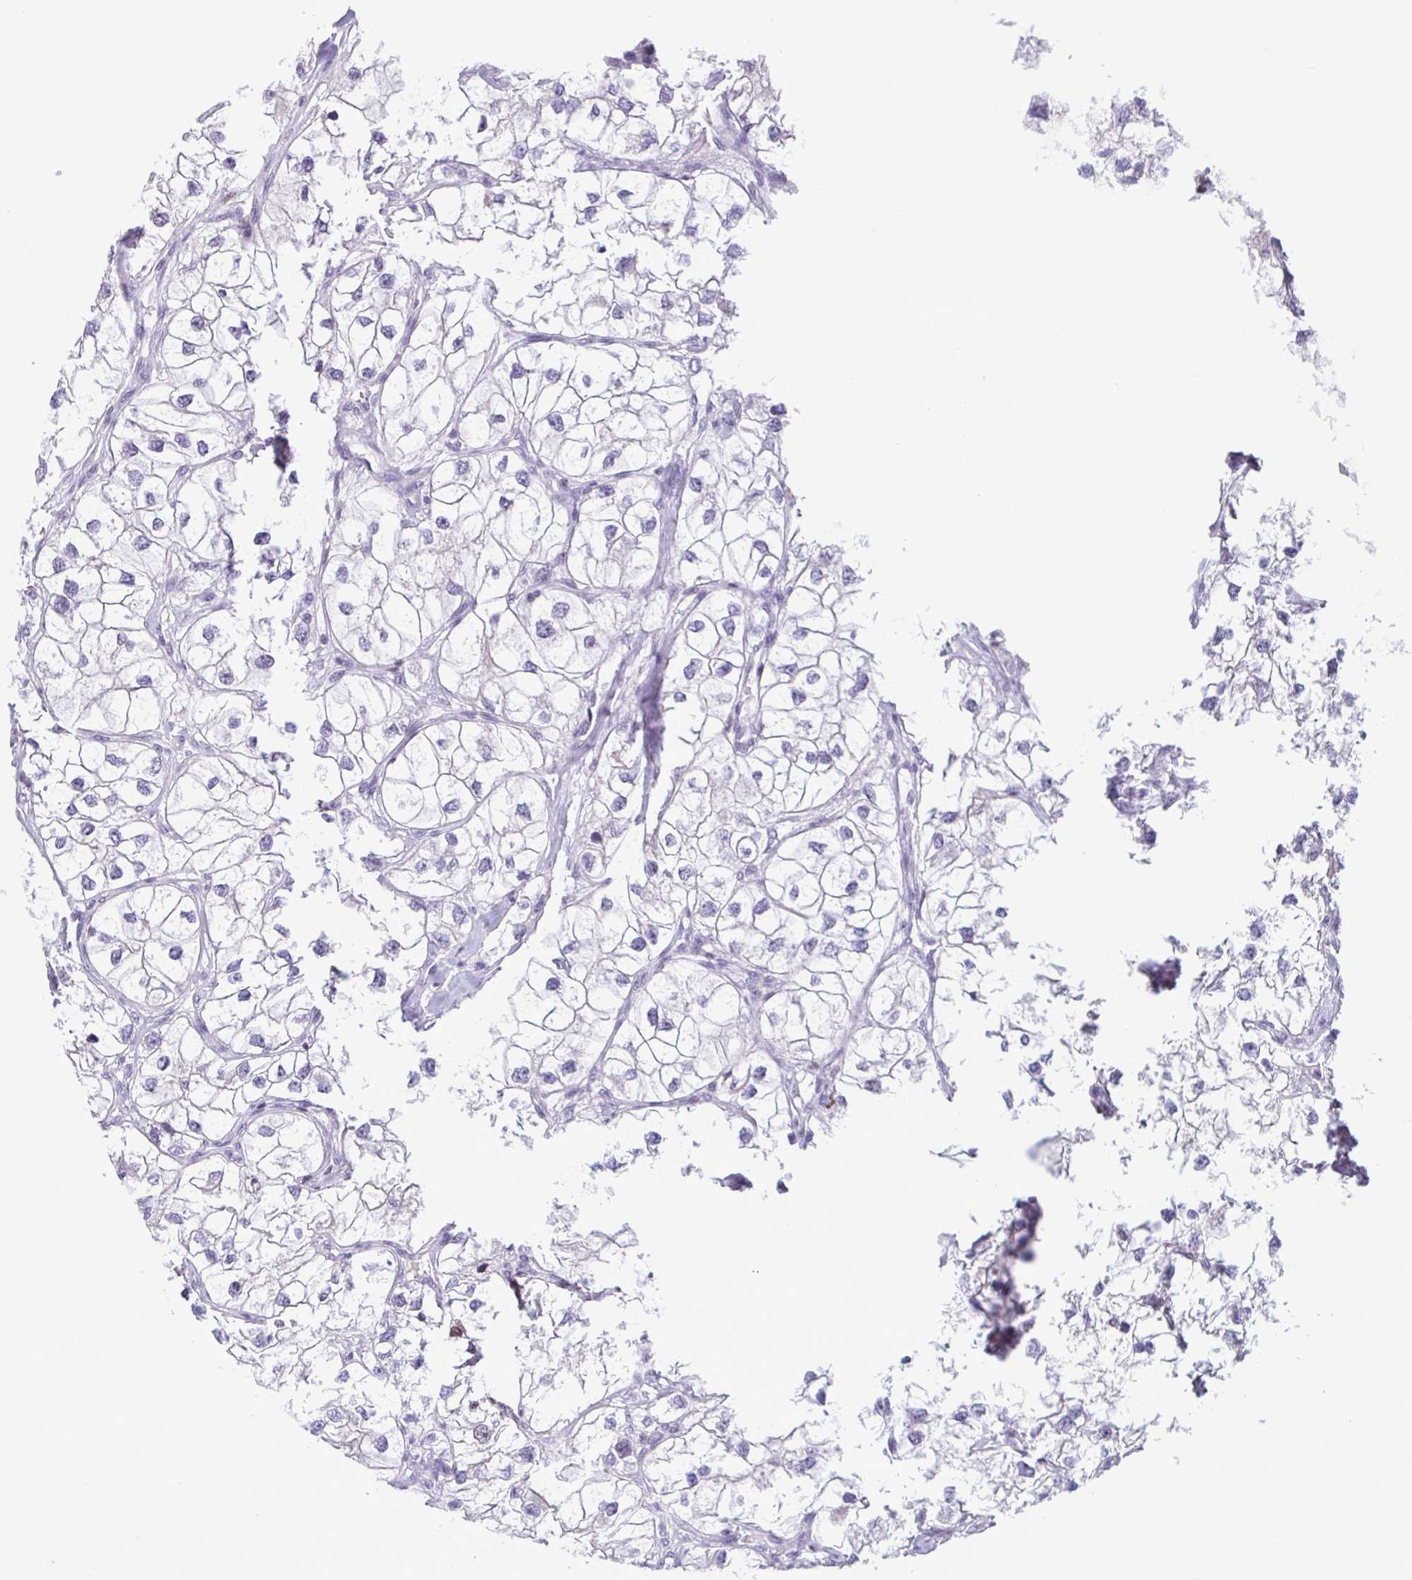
{"staining": {"intensity": "negative", "quantity": "none", "location": "none"}, "tissue": "renal cancer", "cell_type": "Tumor cells", "image_type": "cancer", "snomed": [{"axis": "morphology", "description": "Adenocarcinoma, NOS"}, {"axis": "topography", "description": "Kidney"}], "caption": "Histopathology image shows no significant protein expression in tumor cells of renal cancer (adenocarcinoma).", "gene": "IRF1", "patient": {"sex": "male", "age": 59}}